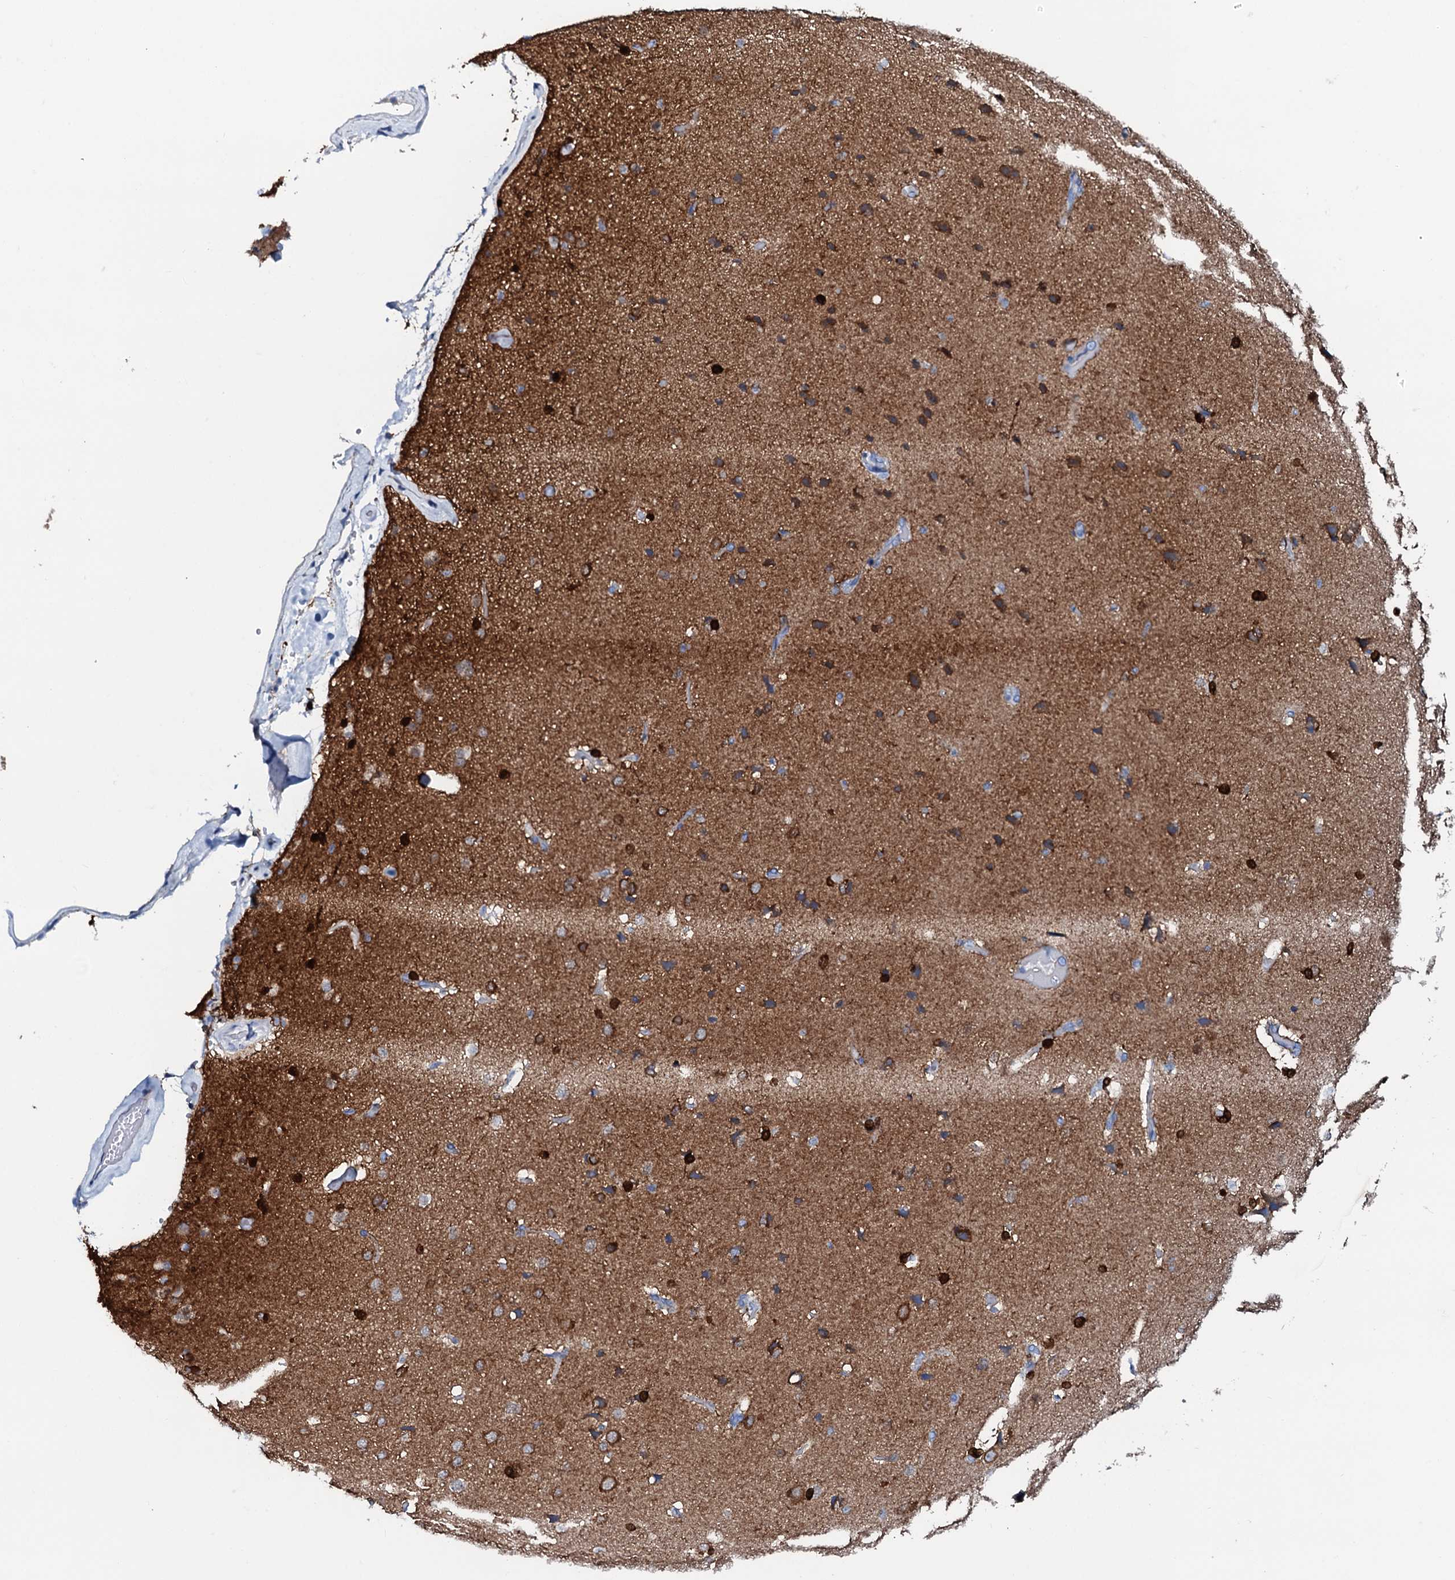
{"staining": {"intensity": "negative", "quantity": "none", "location": "none"}, "tissue": "cerebral cortex", "cell_type": "Endothelial cells", "image_type": "normal", "snomed": [{"axis": "morphology", "description": "Normal tissue, NOS"}, {"axis": "topography", "description": "Cerebral cortex"}], "caption": "An IHC image of benign cerebral cortex is shown. There is no staining in endothelial cells of cerebral cortex.", "gene": "AMER2", "patient": {"sex": "male", "age": 62}}